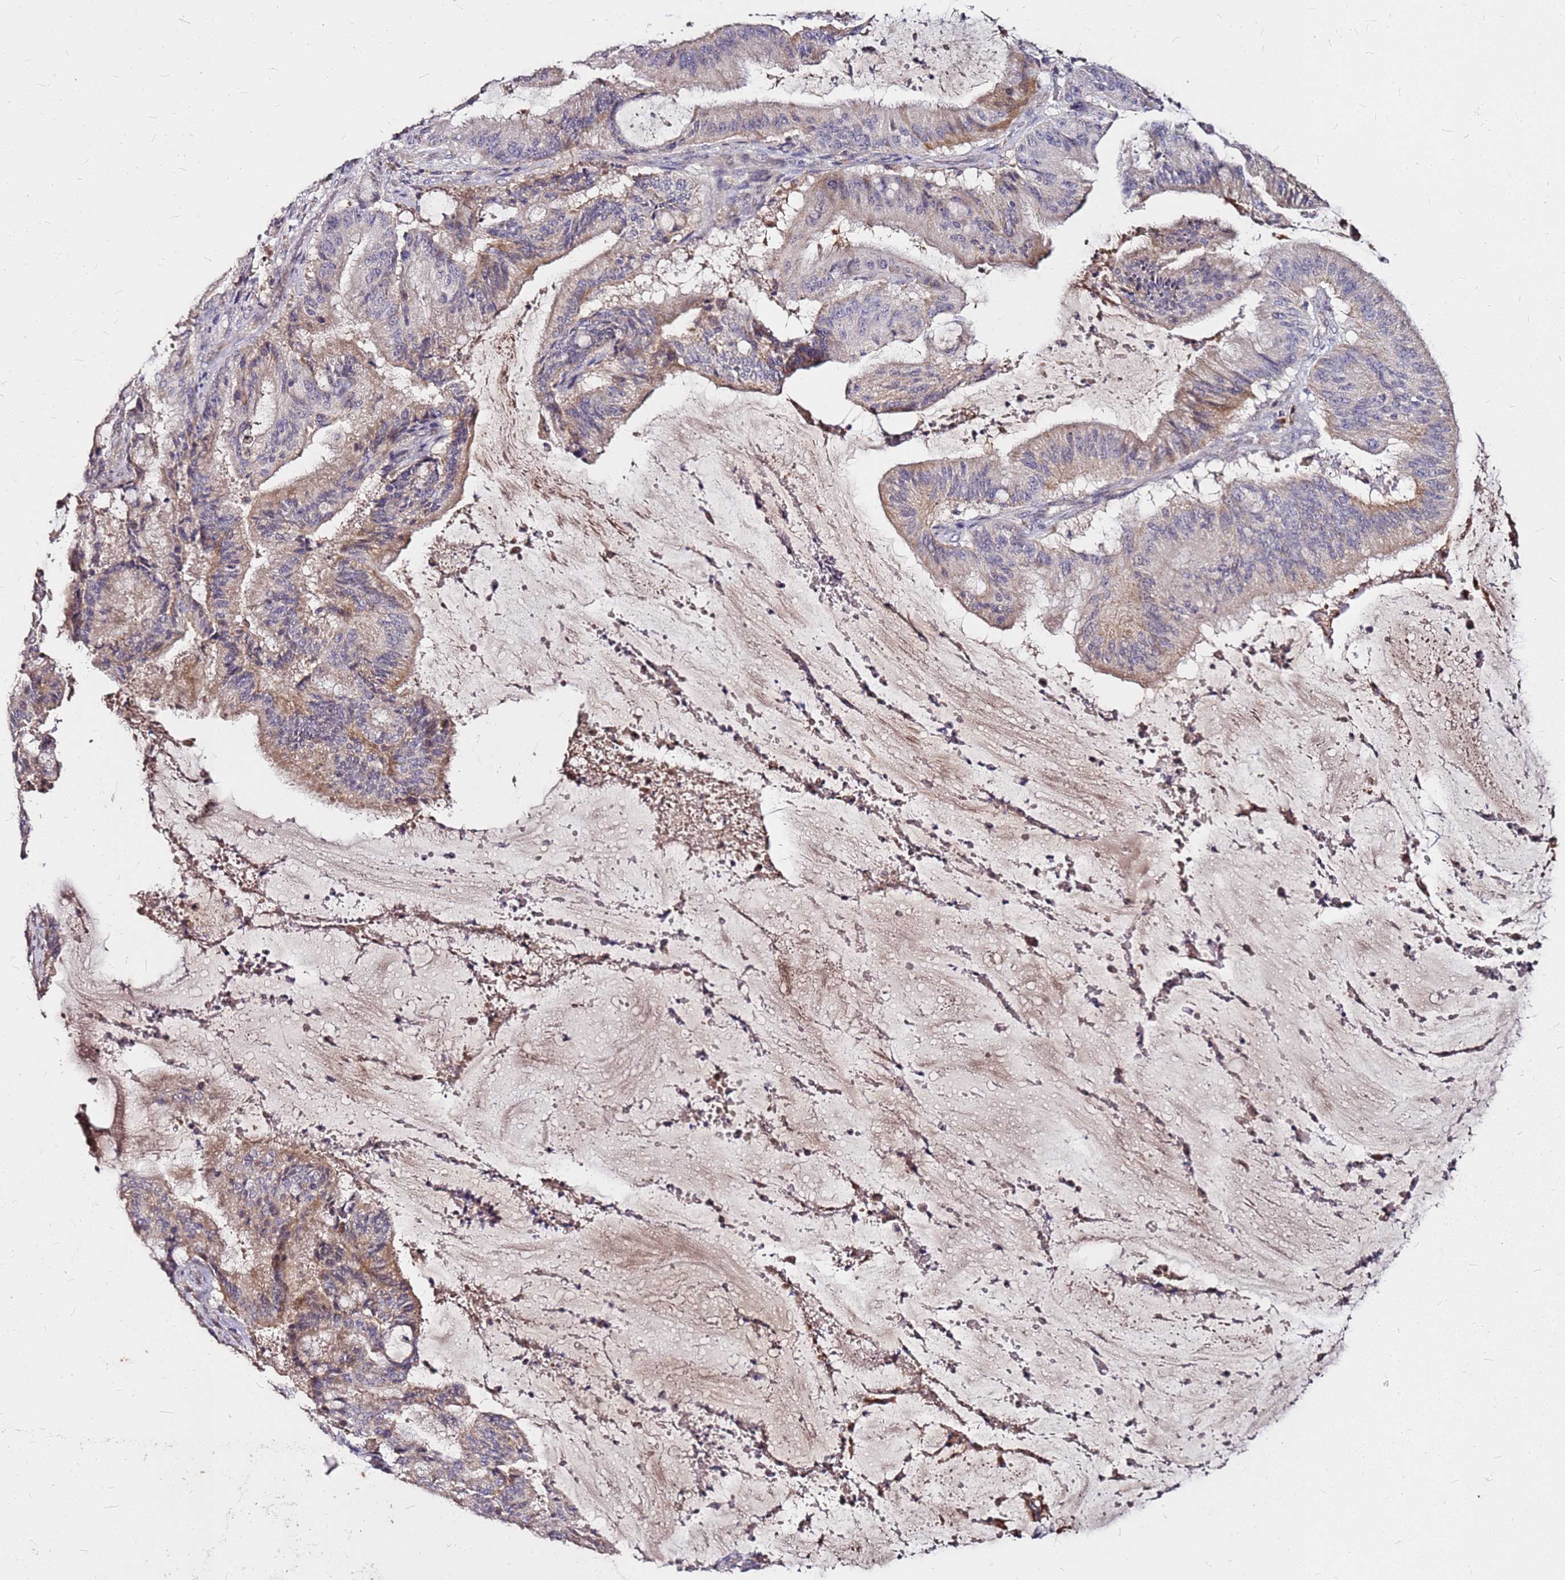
{"staining": {"intensity": "weak", "quantity": "25%-75%", "location": "cytoplasmic/membranous"}, "tissue": "liver cancer", "cell_type": "Tumor cells", "image_type": "cancer", "snomed": [{"axis": "morphology", "description": "Normal tissue, NOS"}, {"axis": "morphology", "description": "Cholangiocarcinoma"}, {"axis": "topography", "description": "Liver"}, {"axis": "topography", "description": "Peripheral nerve tissue"}], "caption": "Immunohistochemistry (IHC) image of neoplastic tissue: liver cholangiocarcinoma stained using IHC demonstrates low levels of weak protein expression localized specifically in the cytoplasmic/membranous of tumor cells, appearing as a cytoplasmic/membranous brown color.", "gene": "DCDC2C", "patient": {"sex": "female", "age": 73}}